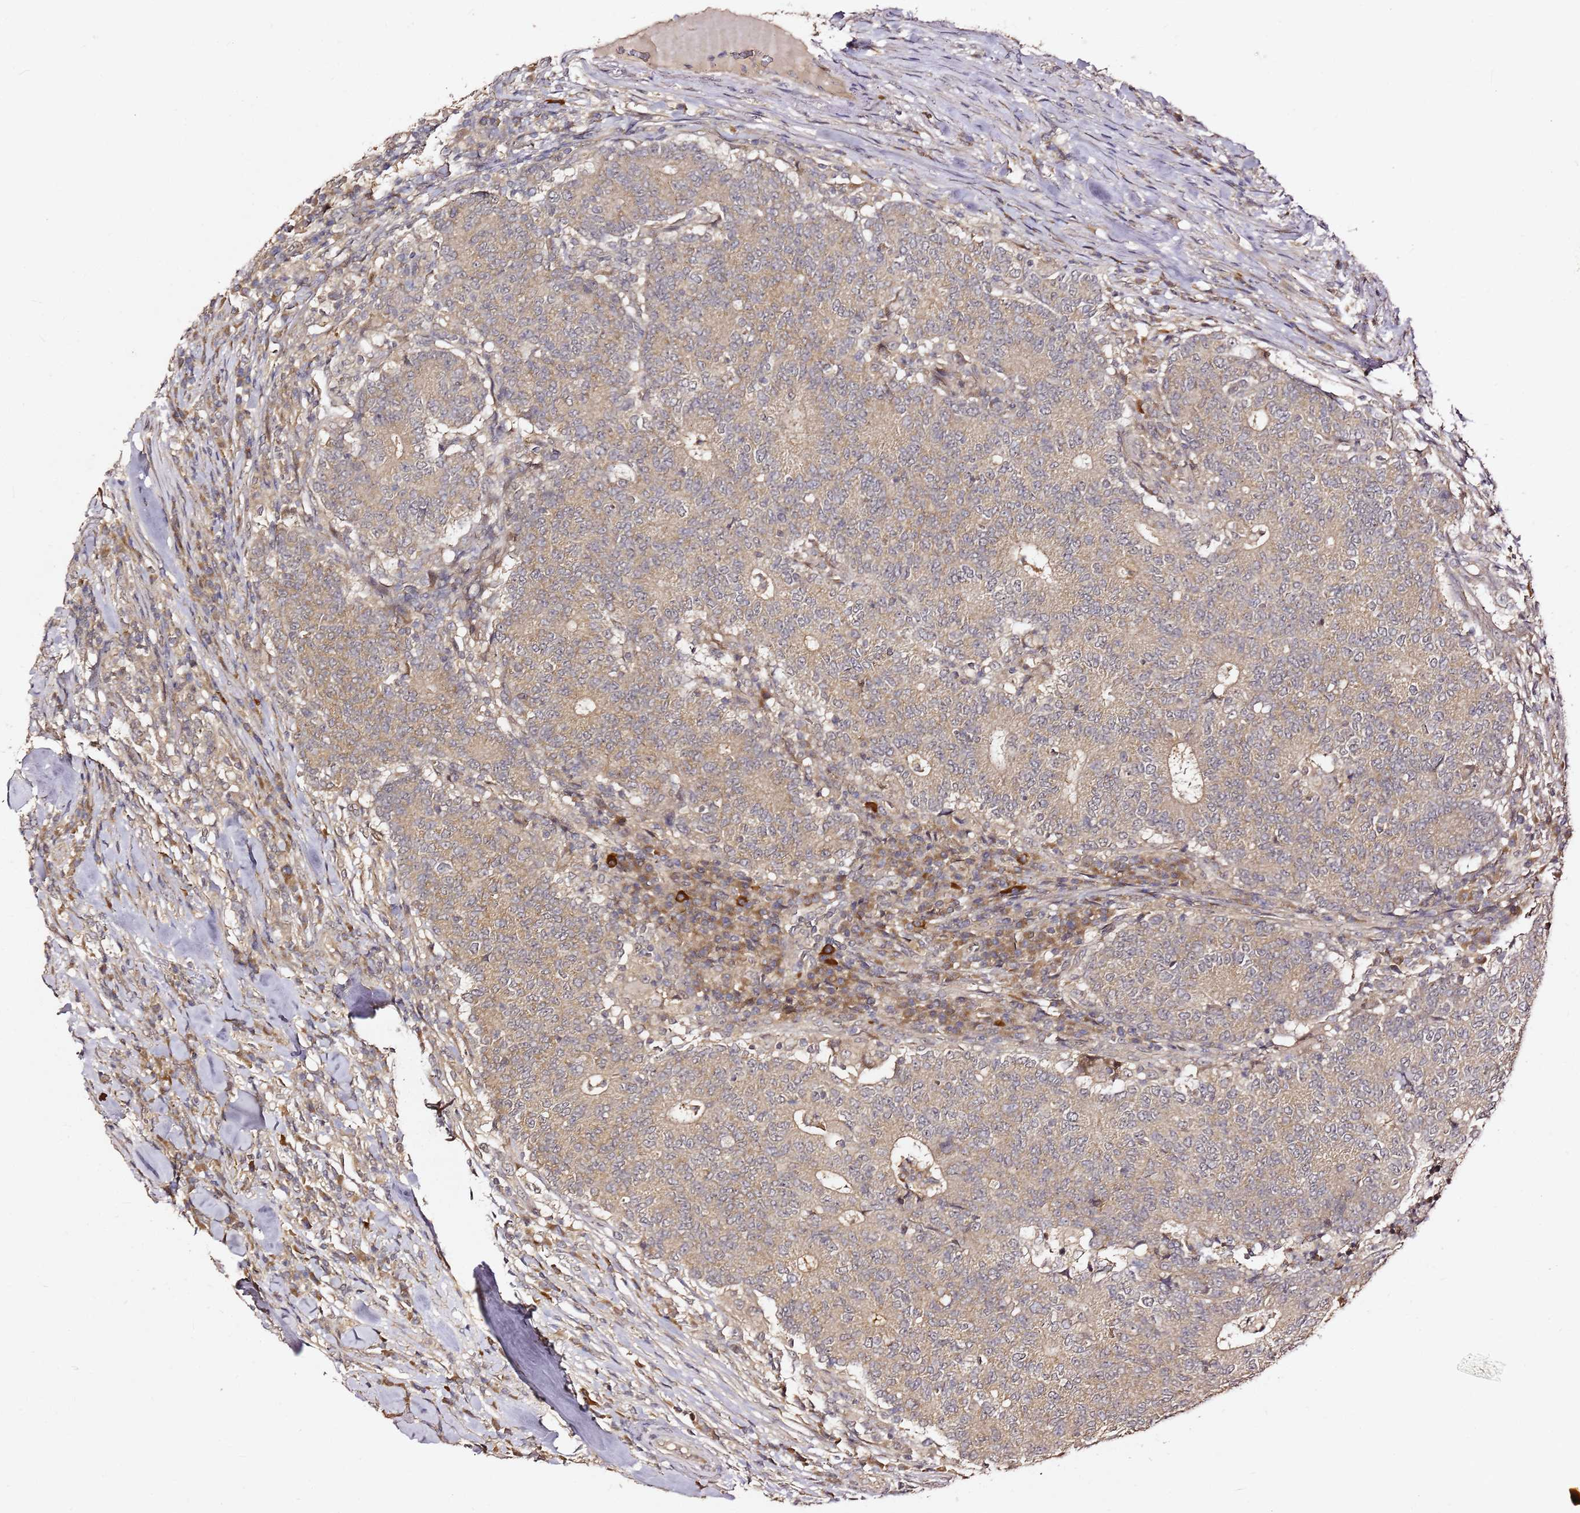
{"staining": {"intensity": "weak", "quantity": "25%-75%", "location": "cytoplasmic/membranous"}, "tissue": "colorectal cancer", "cell_type": "Tumor cells", "image_type": "cancer", "snomed": [{"axis": "morphology", "description": "Adenocarcinoma, NOS"}, {"axis": "topography", "description": "Colon"}], "caption": "Protein expression analysis of adenocarcinoma (colorectal) shows weak cytoplasmic/membranous staining in approximately 25%-75% of tumor cells.", "gene": "C6orf136", "patient": {"sex": "female", "age": 75}}